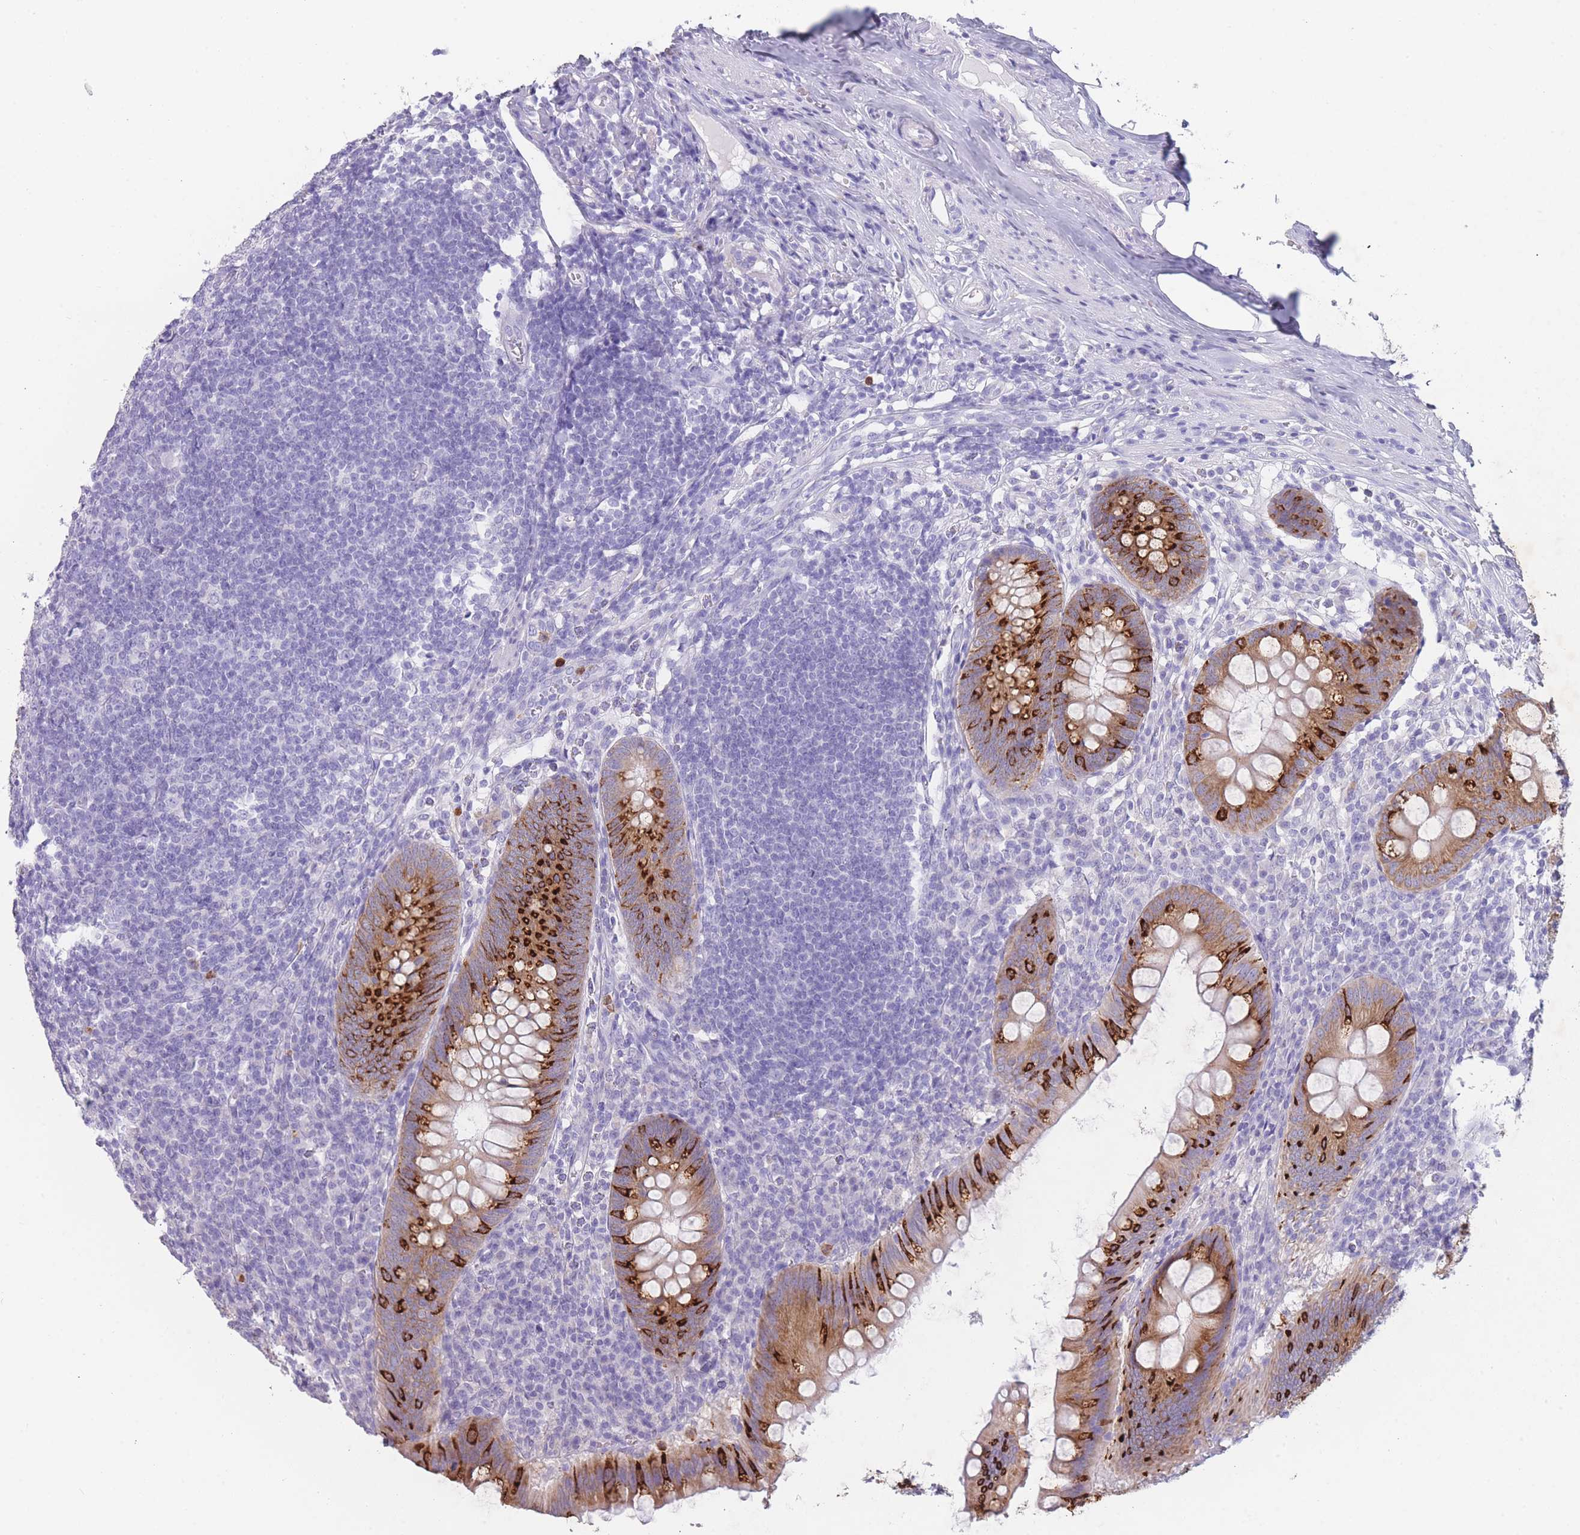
{"staining": {"intensity": "strong", "quantity": "25%-75%", "location": "cytoplasmic/membranous"}, "tissue": "appendix", "cell_type": "Glandular cells", "image_type": "normal", "snomed": [{"axis": "morphology", "description": "Normal tissue, NOS"}, {"axis": "topography", "description": "Appendix"}], "caption": "IHC (DAB (3,3'-diaminobenzidine)) staining of benign human appendix shows strong cytoplasmic/membranous protein staining in approximately 25%-75% of glandular cells. (DAB (3,3'-diaminobenzidine) IHC, brown staining for protein, blue staining for nuclei).", "gene": "ZNF627", "patient": {"sex": "male", "age": 56}}